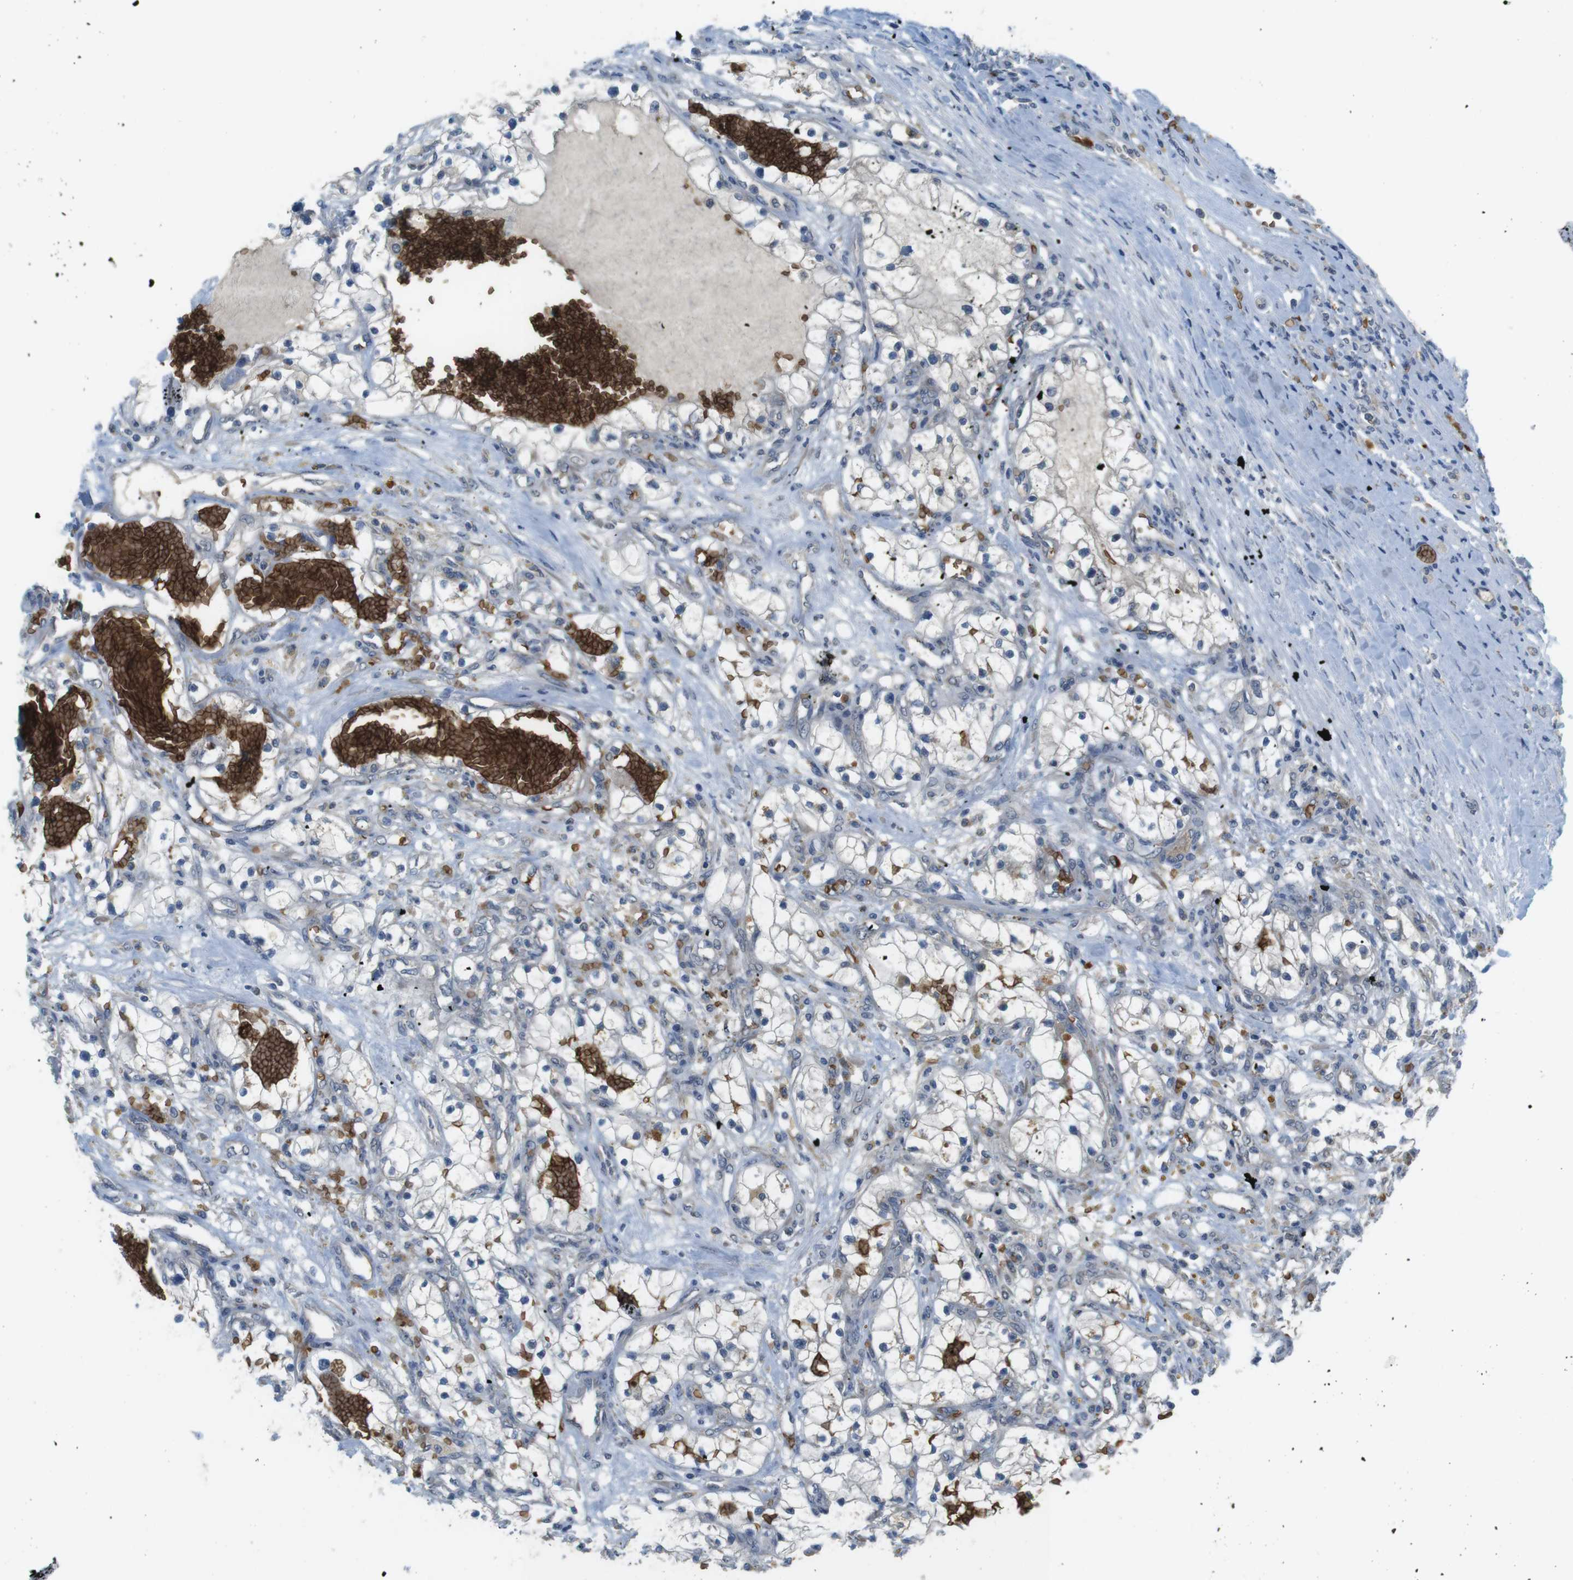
{"staining": {"intensity": "negative", "quantity": "none", "location": "none"}, "tissue": "renal cancer", "cell_type": "Tumor cells", "image_type": "cancer", "snomed": [{"axis": "morphology", "description": "Adenocarcinoma, NOS"}, {"axis": "topography", "description": "Kidney"}], "caption": "A high-resolution histopathology image shows immunohistochemistry (IHC) staining of renal adenocarcinoma, which shows no significant expression in tumor cells.", "gene": "GYPA", "patient": {"sex": "male", "age": 68}}